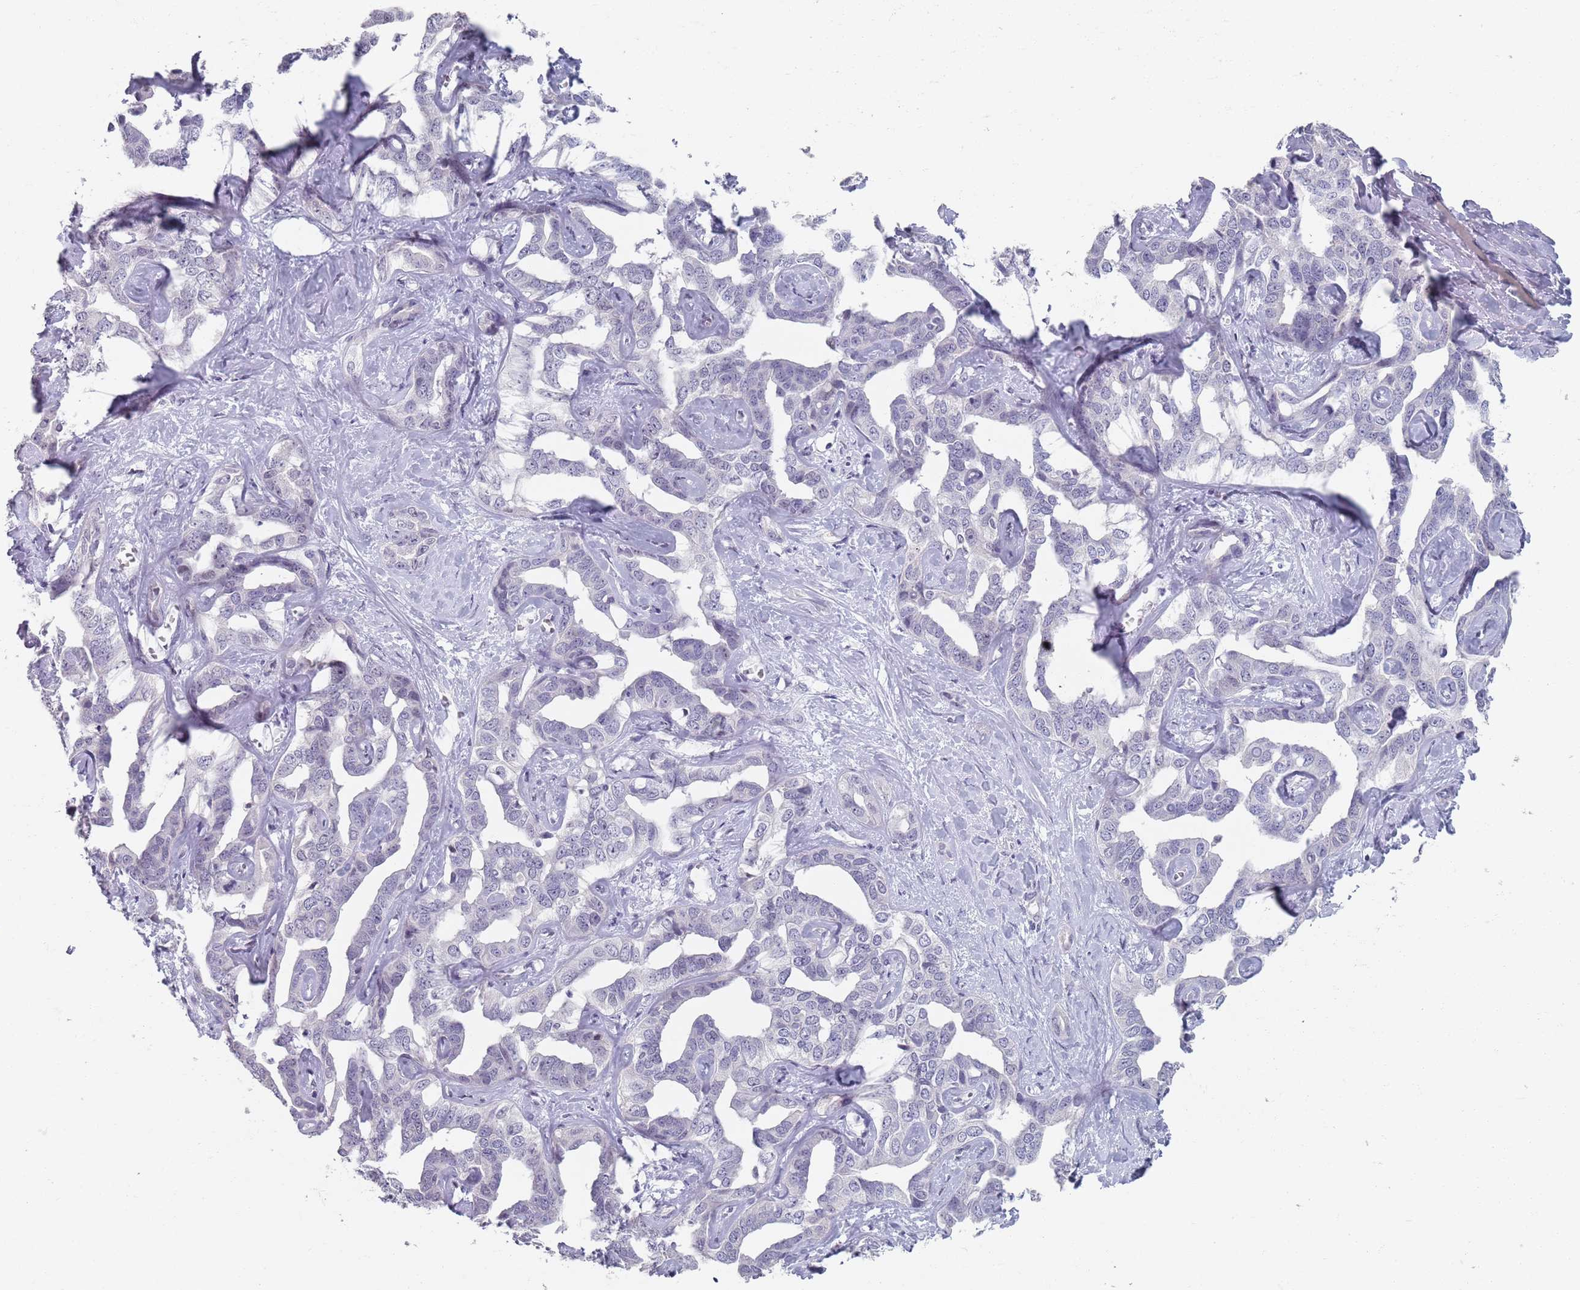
{"staining": {"intensity": "negative", "quantity": "none", "location": "none"}, "tissue": "liver cancer", "cell_type": "Tumor cells", "image_type": "cancer", "snomed": [{"axis": "morphology", "description": "Cholangiocarcinoma"}, {"axis": "topography", "description": "Liver"}], "caption": "Immunohistochemistry histopathology image of human liver cancer stained for a protein (brown), which exhibits no expression in tumor cells.", "gene": "SAMD1", "patient": {"sex": "male", "age": 59}}